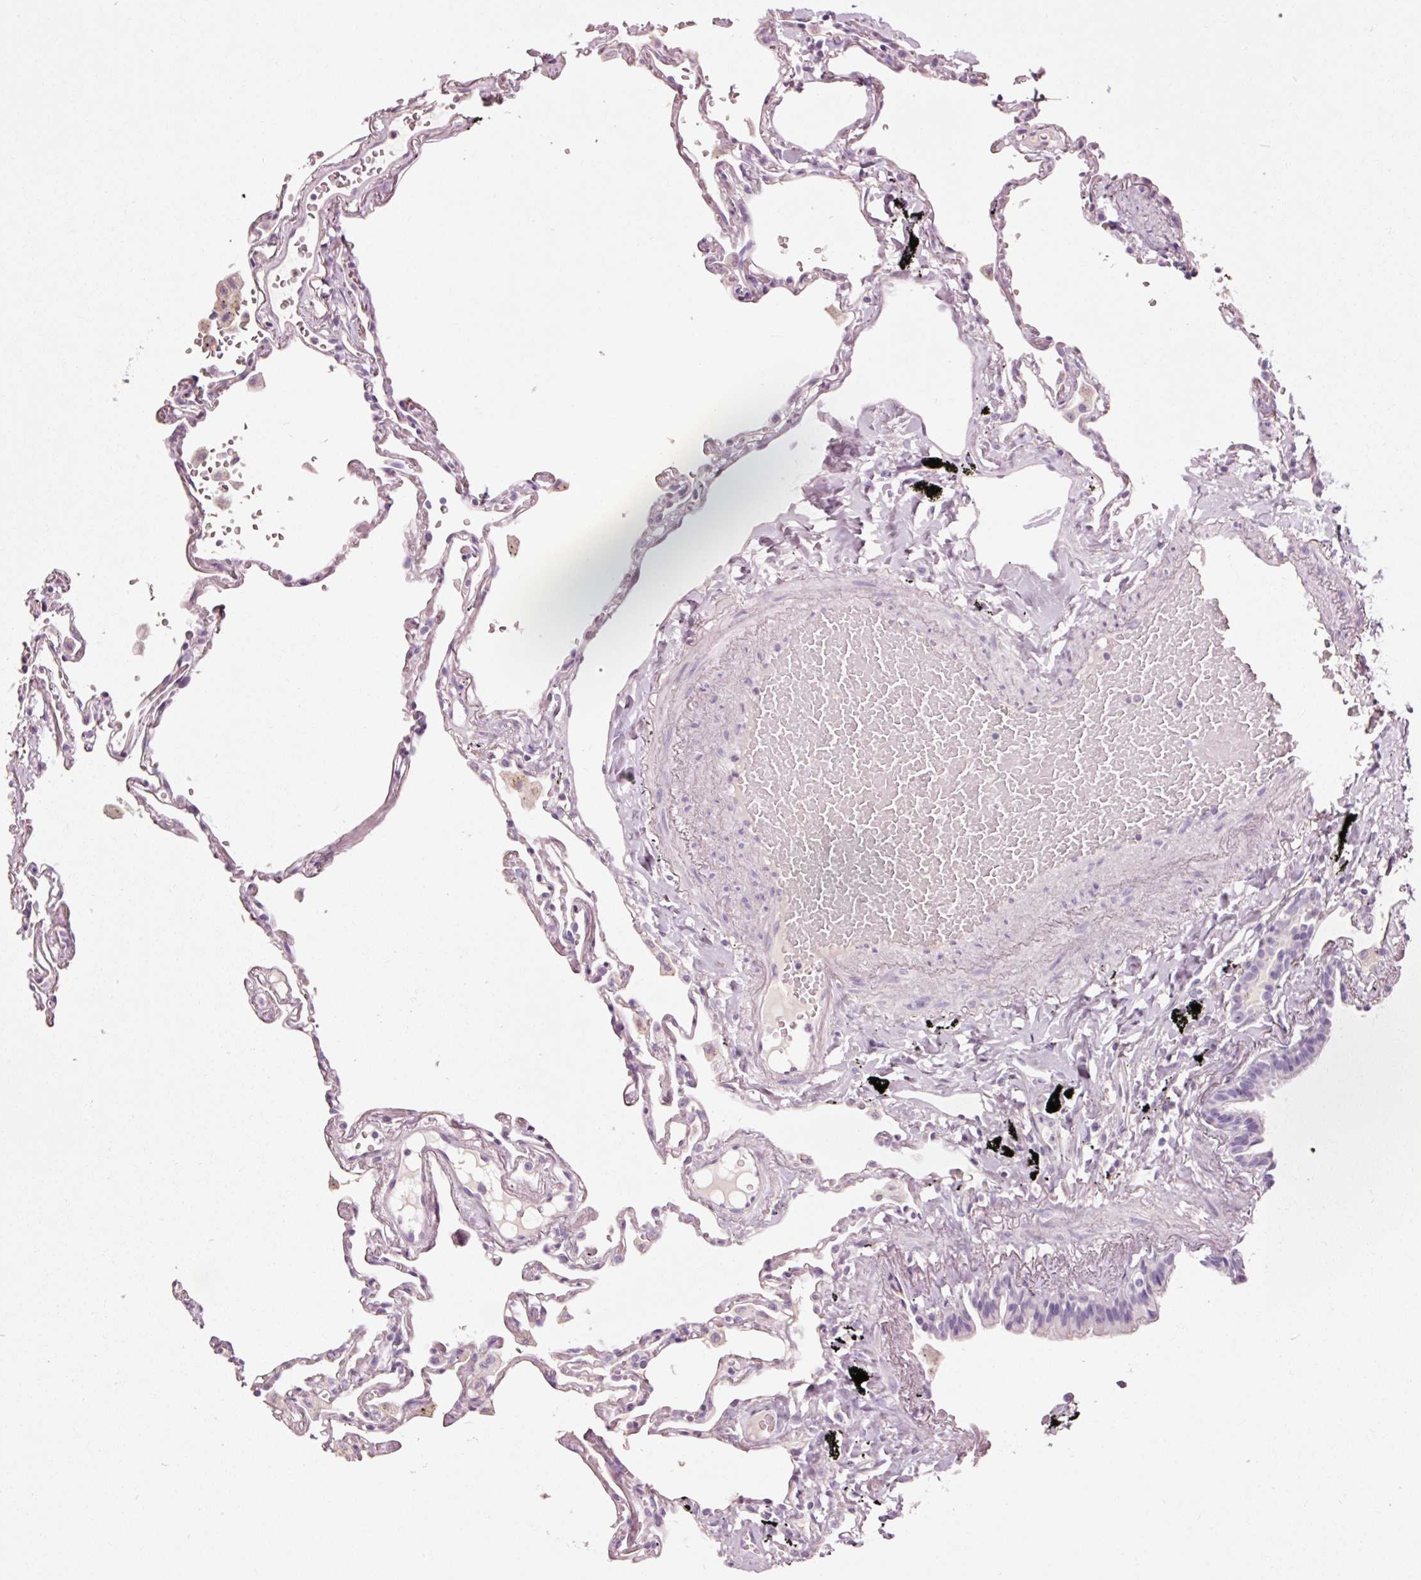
{"staining": {"intensity": "weak", "quantity": "25%-75%", "location": "cytoplasmic/membranous"}, "tissue": "lung", "cell_type": "Alveolar cells", "image_type": "normal", "snomed": [{"axis": "morphology", "description": "Normal tissue, NOS"}, {"axis": "topography", "description": "Lung"}], "caption": "Approximately 25%-75% of alveolar cells in normal human lung show weak cytoplasmic/membranous protein staining as visualized by brown immunohistochemical staining.", "gene": "MUC5AC", "patient": {"sex": "female", "age": 67}}